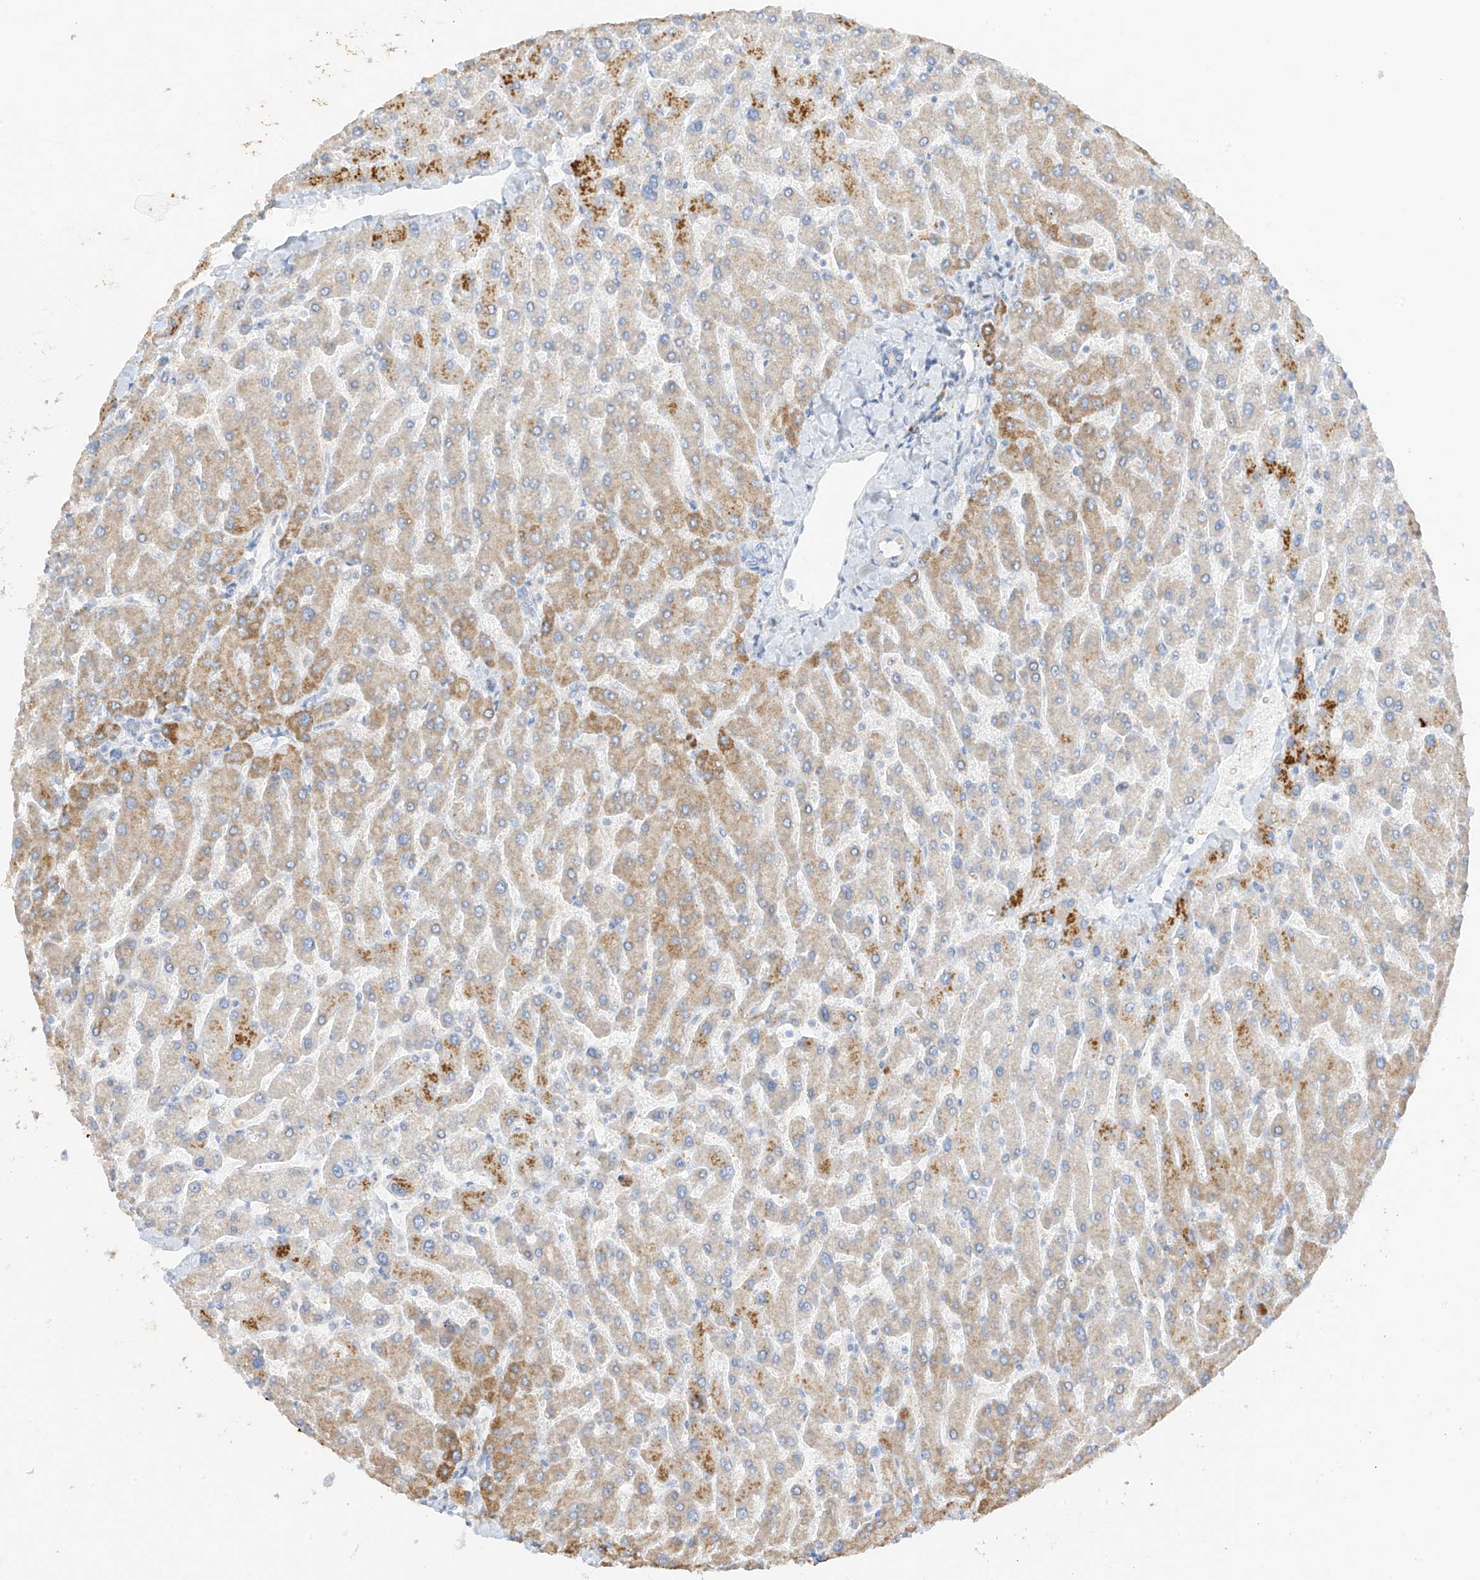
{"staining": {"intensity": "negative", "quantity": "none", "location": "none"}, "tissue": "liver", "cell_type": "Cholangiocytes", "image_type": "normal", "snomed": [{"axis": "morphology", "description": "Normal tissue, NOS"}, {"axis": "topography", "description": "Liver"}], "caption": "DAB (3,3'-diaminobenzidine) immunohistochemical staining of normal human liver demonstrates no significant staining in cholangiocytes. (DAB immunohistochemistry (IHC) visualized using brightfield microscopy, high magnification).", "gene": "ZBTB41", "patient": {"sex": "male", "age": 55}}